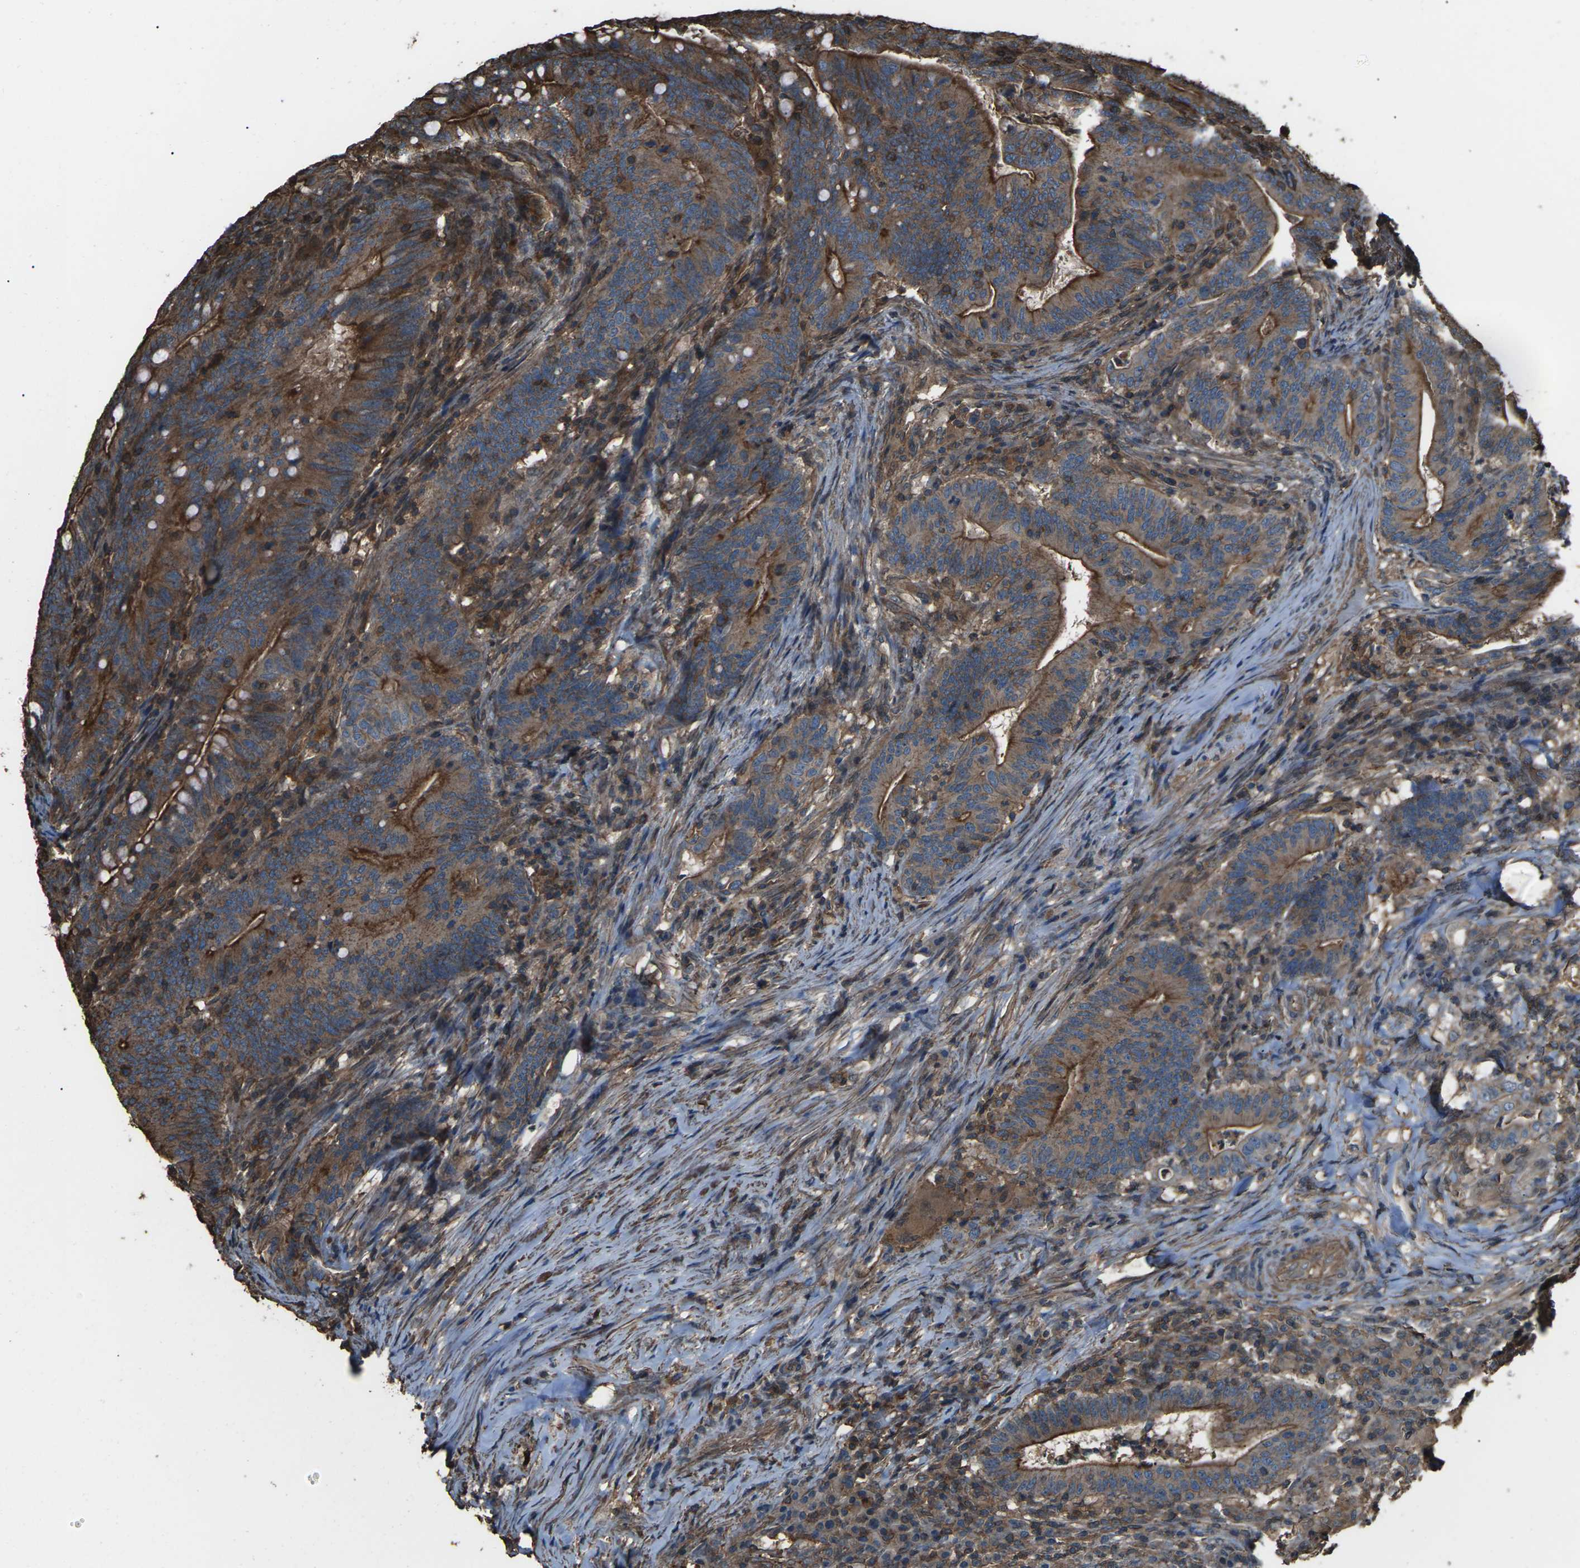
{"staining": {"intensity": "strong", "quantity": "25%-75%", "location": "cytoplasmic/membranous"}, "tissue": "colorectal cancer", "cell_type": "Tumor cells", "image_type": "cancer", "snomed": [{"axis": "morphology", "description": "Normal tissue, NOS"}, {"axis": "morphology", "description": "Adenocarcinoma, NOS"}, {"axis": "topography", "description": "Colon"}], "caption": "IHC (DAB) staining of human adenocarcinoma (colorectal) reveals strong cytoplasmic/membranous protein positivity in about 25%-75% of tumor cells.", "gene": "DHPS", "patient": {"sex": "female", "age": 66}}